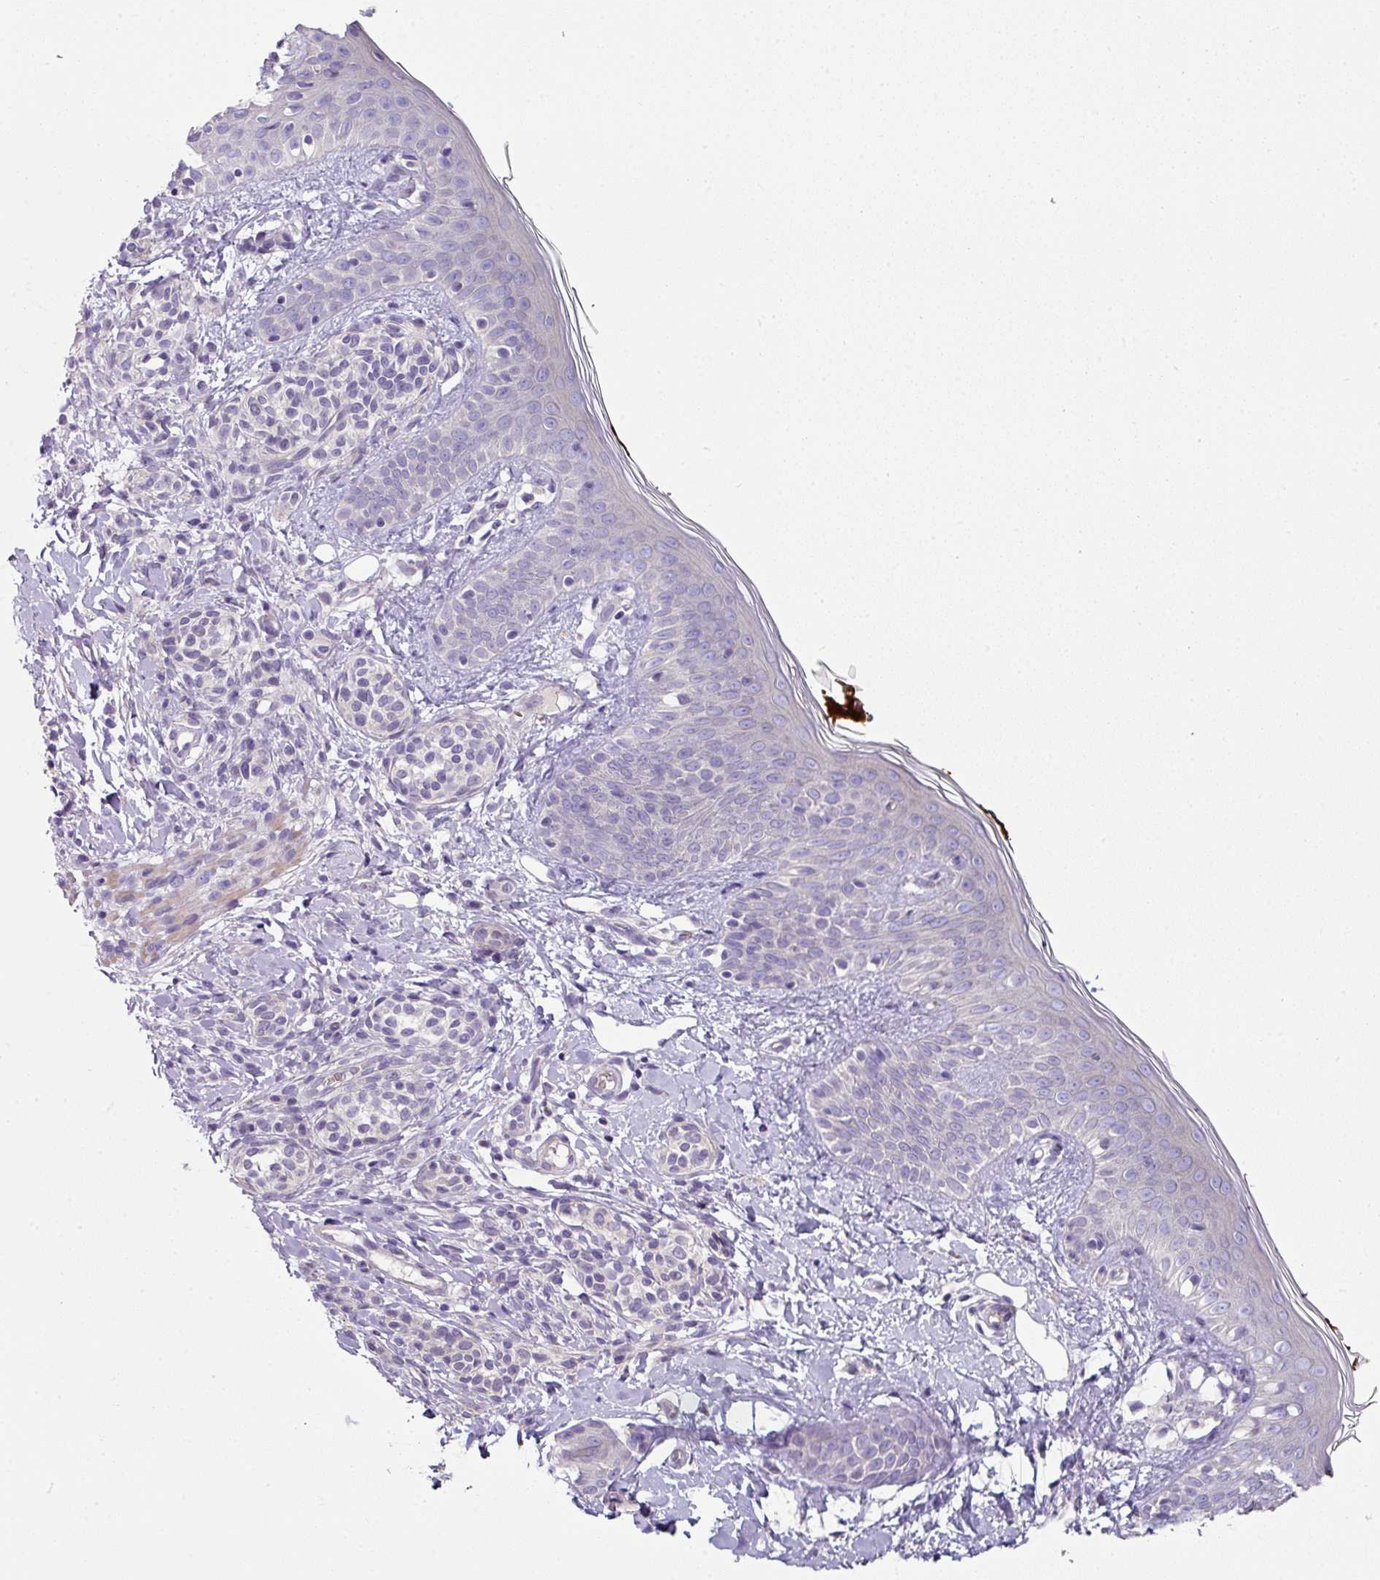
{"staining": {"intensity": "negative", "quantity": "none", "location": "none"}, "tissue": "skin", "cell_type": "Fibroblasts", "image_type": "normal", "snomed": [{"axis": "morphology", "description": "Normal tissue, NOS"}, {"axis": "topography", "description": "Skin"}], "caption": "Immunohistochemistry of benign skin exhibits no positivity in fibroblasts. (DAB IHC, high magnification).", "gene": "LRRC9", "patient": {"sex": "male", "age": 16}}